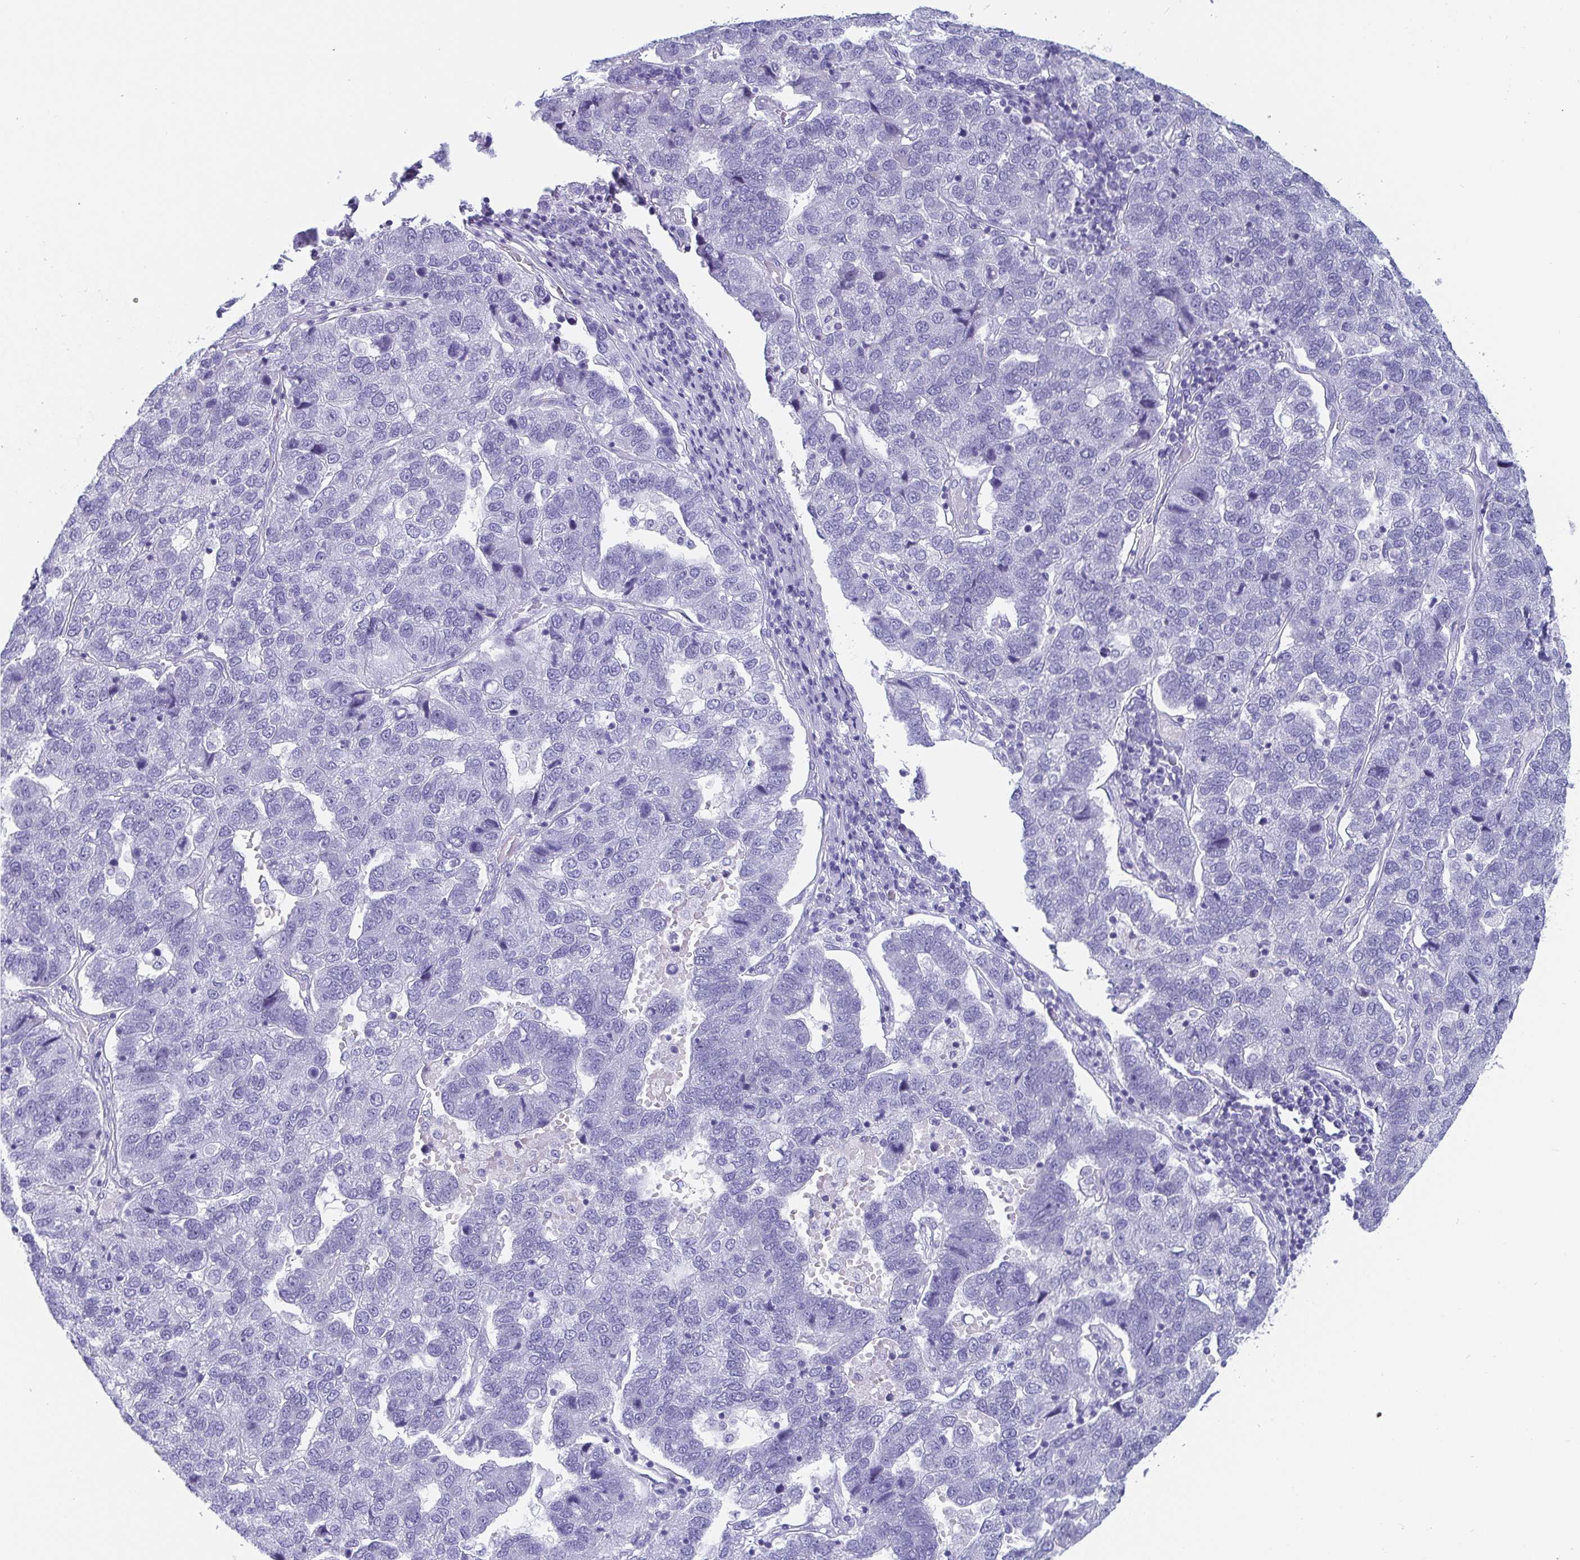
{"staining": {"intensity": "negative", "quantity": "none", "location": "none"}, "tissue": "pancreatic cancer", "cell_type": "Tumor cells", "image_type": "cancer", "snomed": [{"axis": "morphology", "description": "Adenocarcinoma, NOS"}, {"axis": "topography", "description": "Pancreas"}], "caption": "Photomicrograph shows no significant protein staining in tumor cells of pancreatic cancer (adenocarcinoma).", "gene": "SCGN", "patient": {"sex": "female", "age": 61}}